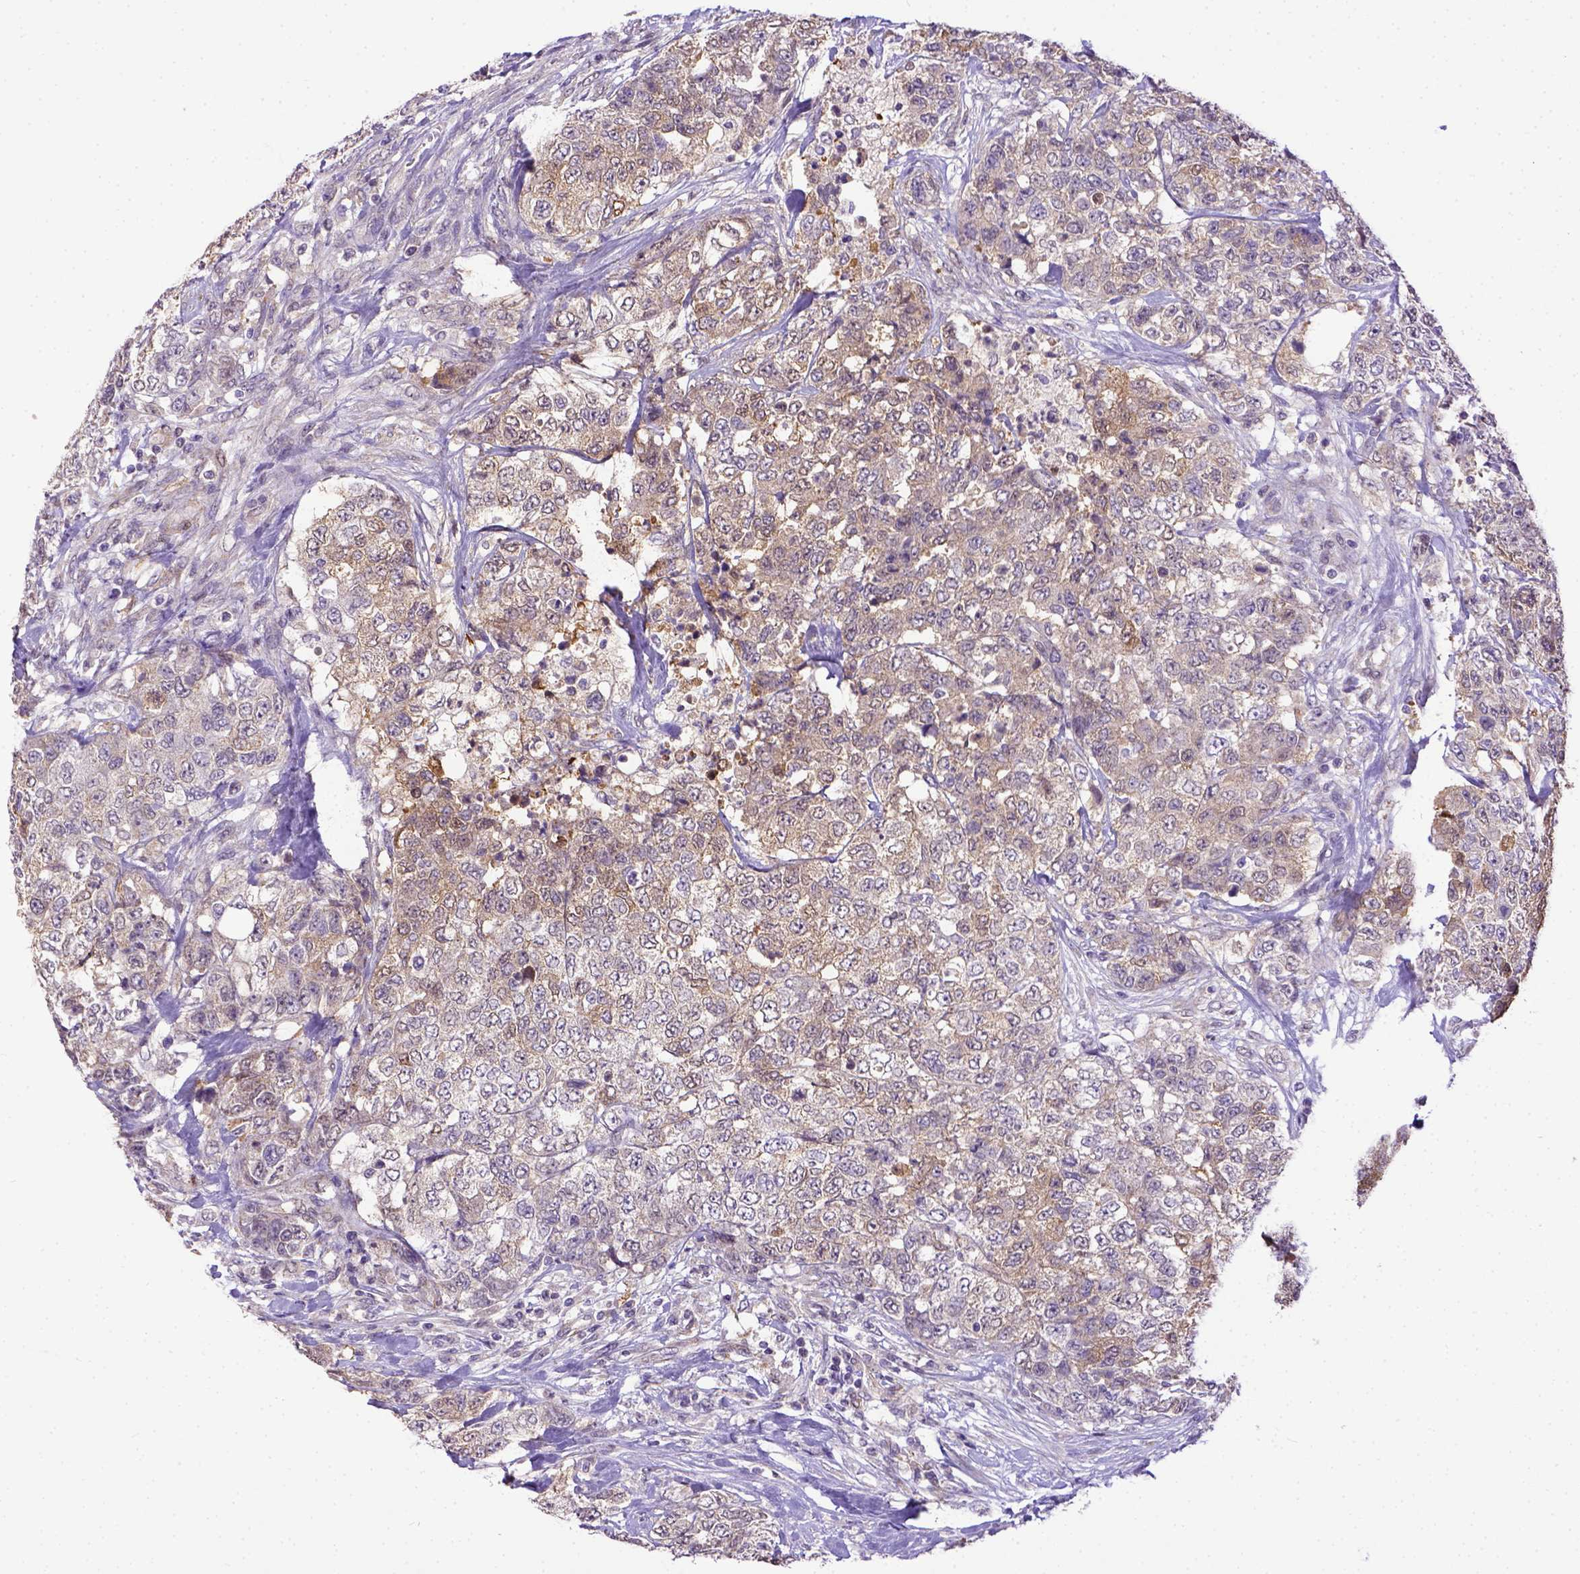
{"staining": {"intensity": "weak", "quantity": "25%-75%", "location": "cytoplasmic/membranous"}, "tissue": "urothelial cancer", "cell_type": "Tumor cells", "image_type": "cancer", "snomed": [{"axis": "morphology", "description": "Urothelial carcinoma, High grade"}, {"axis": "topography", "description": "Urinary bladder"}], "caption": "Immunohistochemical staining of urothelial cancer reveals weak cytoplasmic/membranous protein staining in about 25%-75% of tumor cells.", "gene": "BTN1A1", "patient": {"sex": "female", "age": 78}}